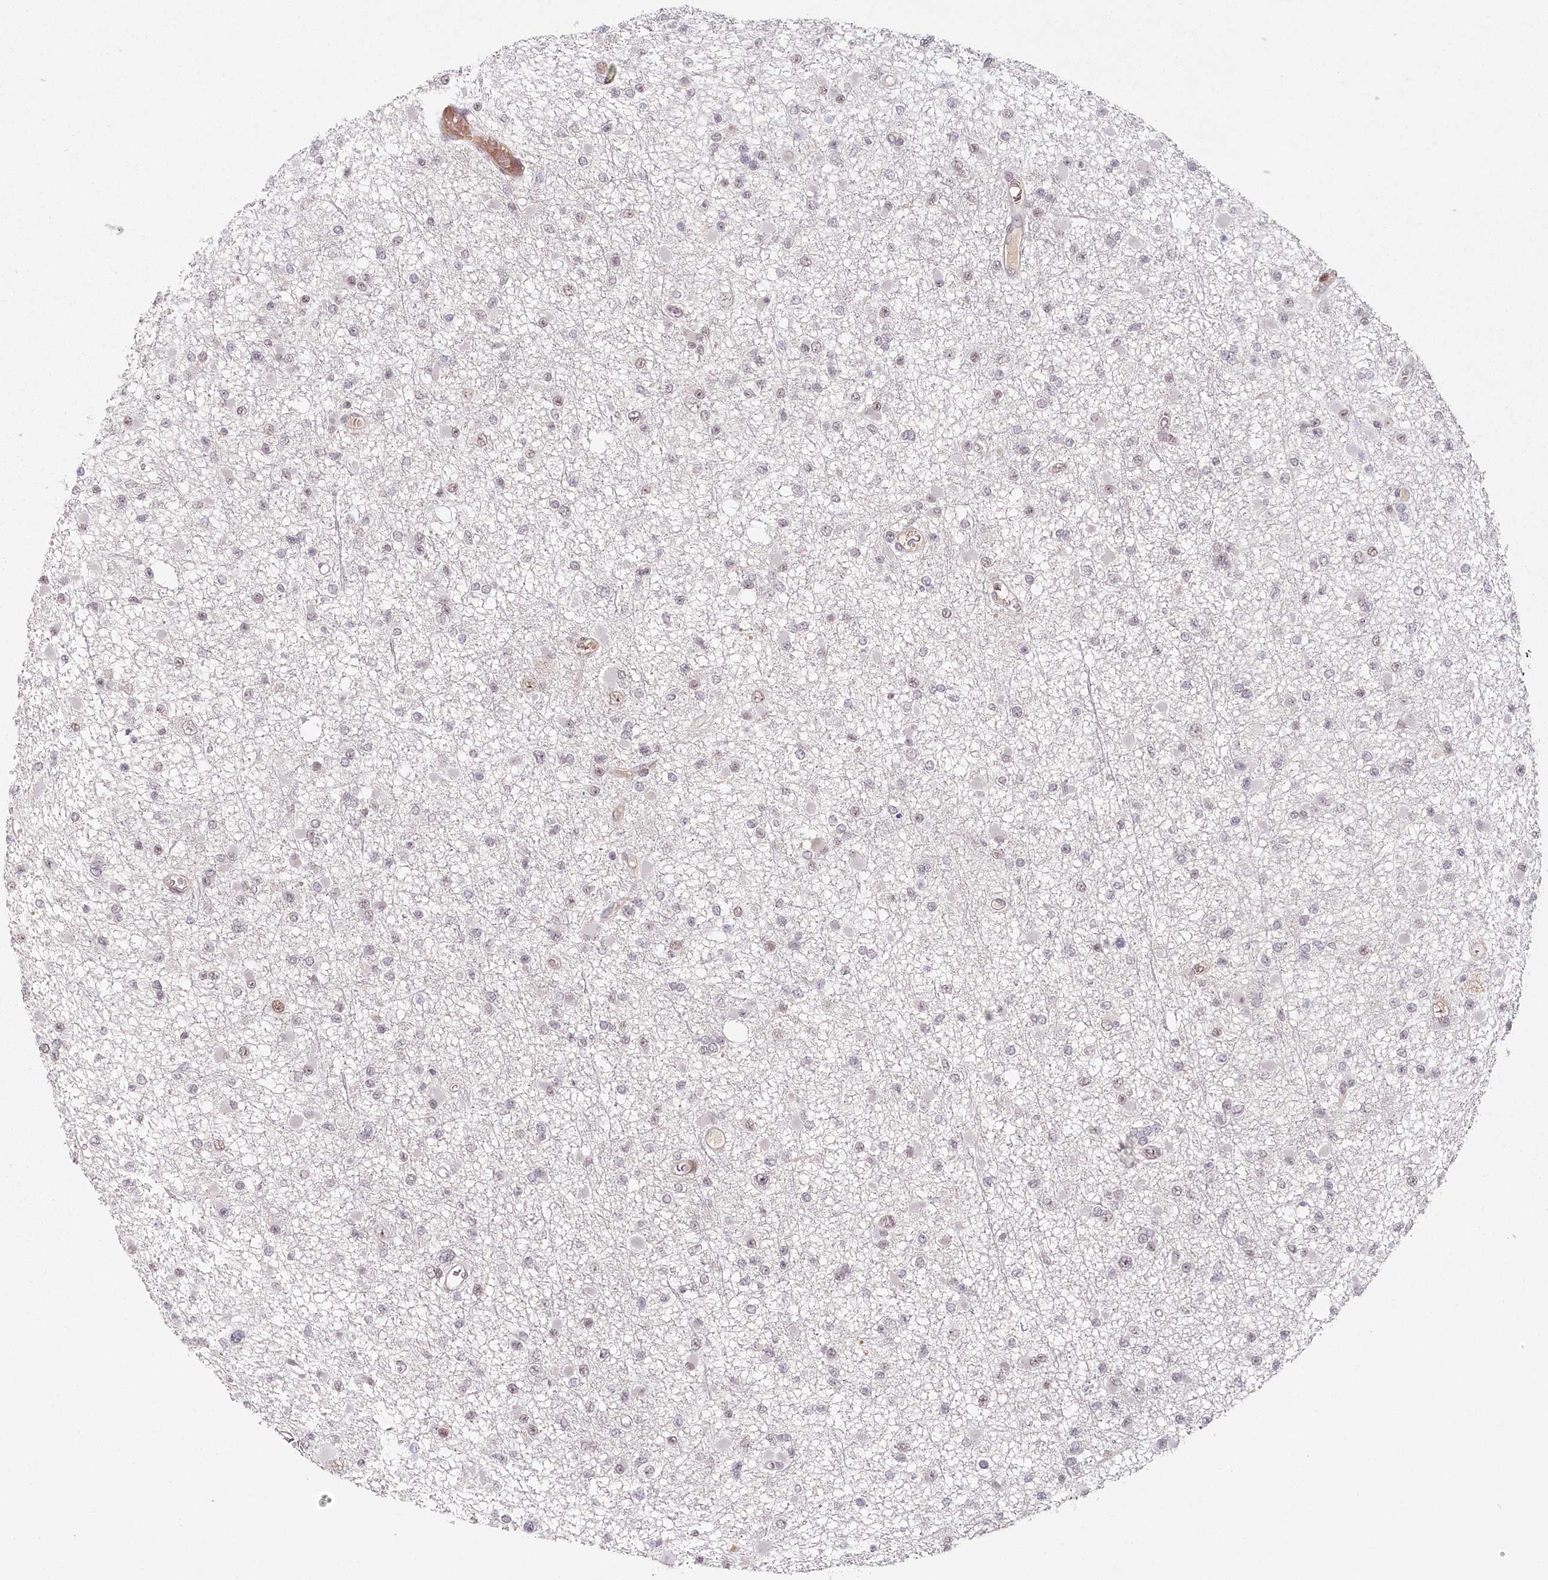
{"staining": {"intensity": "weak", "quantity": "<25%", "location": "nuclear"}, "tissue": "glioma", "cell_type": "Tumor cells", "image_type": "cancer", "snomed": [{"axis": "morphology", "description": "Glioma, malignant, Low grade"}, {"axis": "topography", "description": "Brain"}], "caption": "An IHC micrograph of glioma is shown. There is no staining in tumor cells of glioma.", "gene": "FAM204A", "patient": {"sex": "female", "age": 22}}